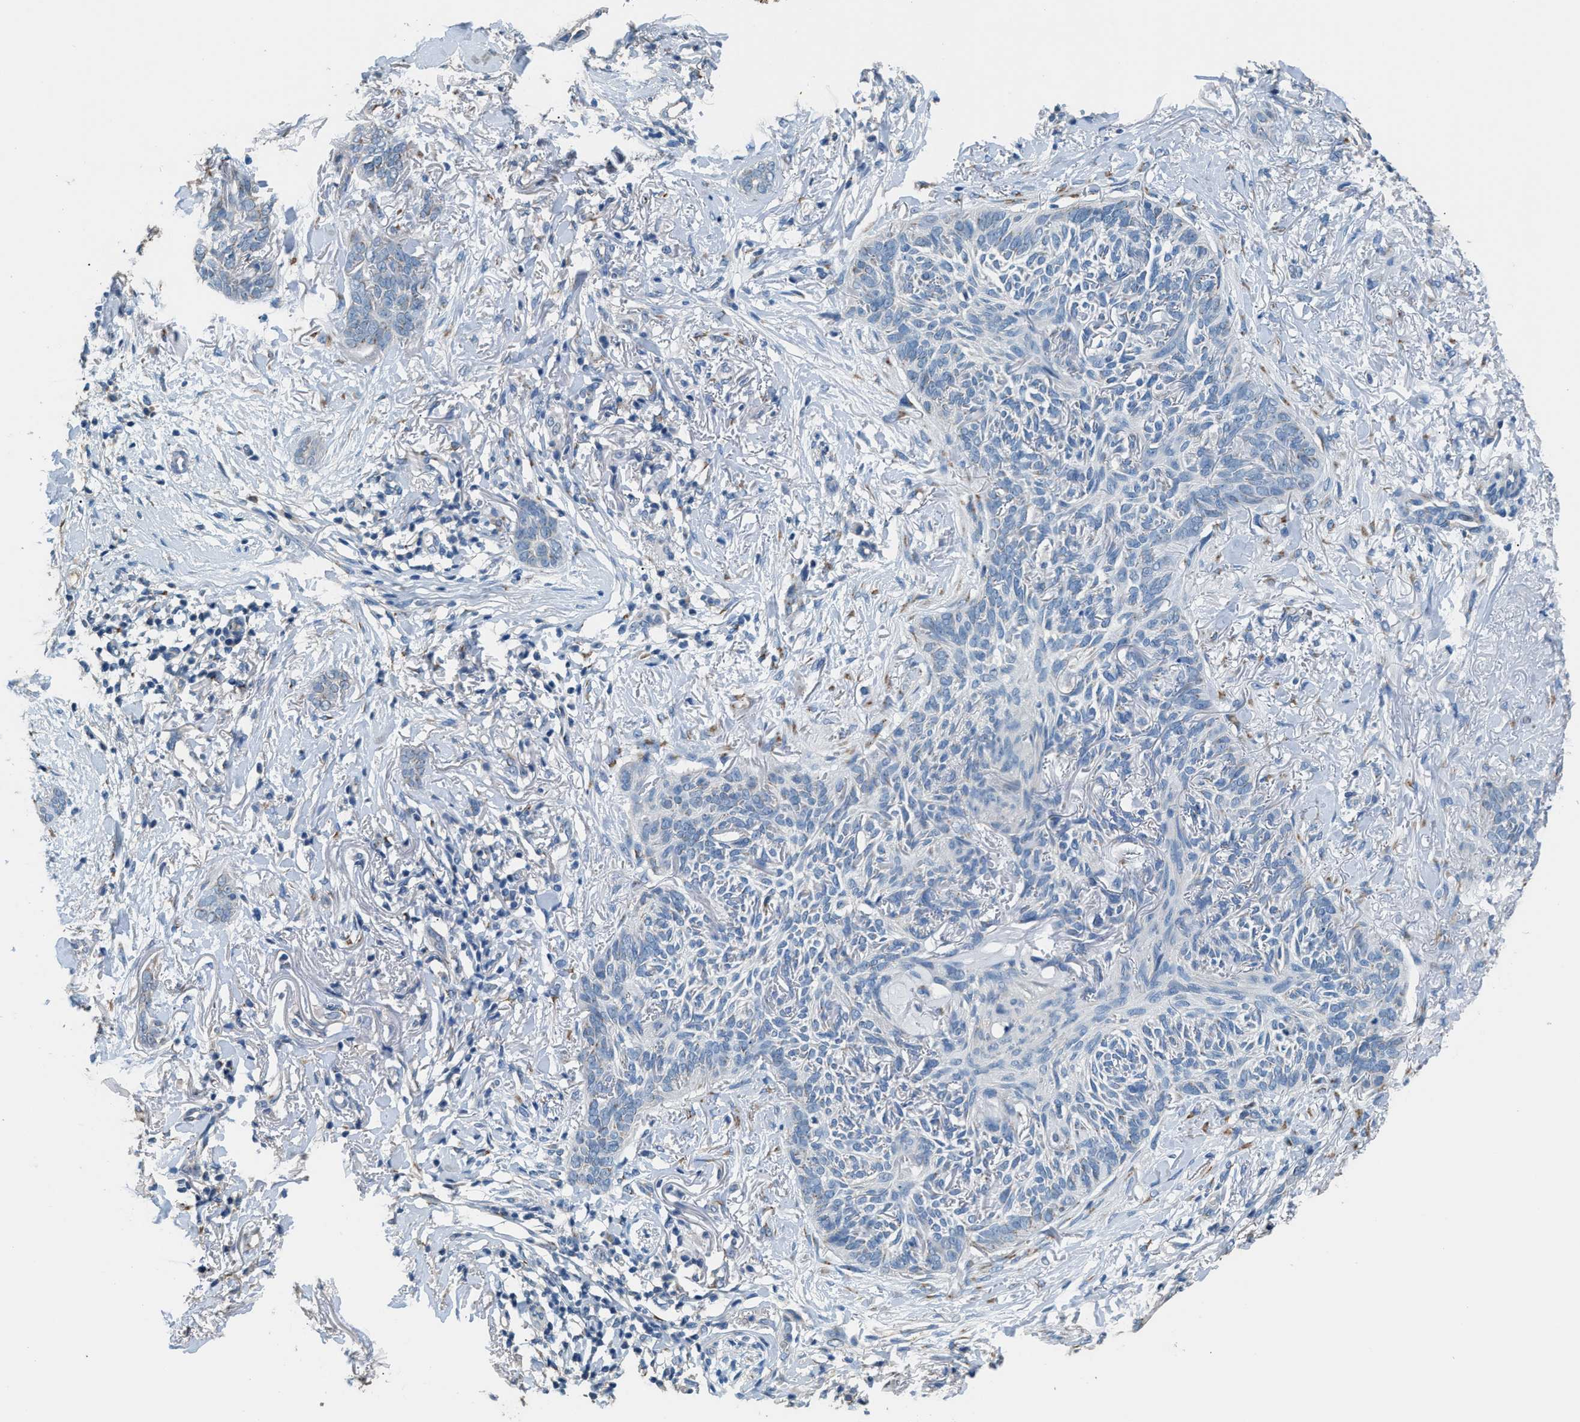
{"staining": {"intensity": "negative", "quantity": "none", "location": "none"}, "tissue": "skin cancer", "cell_type": "Tumor cells", "image_type": "cancer", "snomed": [{"axis": "morphology", "description": "Basal cell carcinoma"}, {"axis": "topography", "description": "Skin"}], "caption": "The IHC photomicrograph has no significant expression in tumor cells of skin cancer (basal cell carcinoma) tissue.", "gene": "GOLM1", "patient": {"sex": "female", "age": 84}}